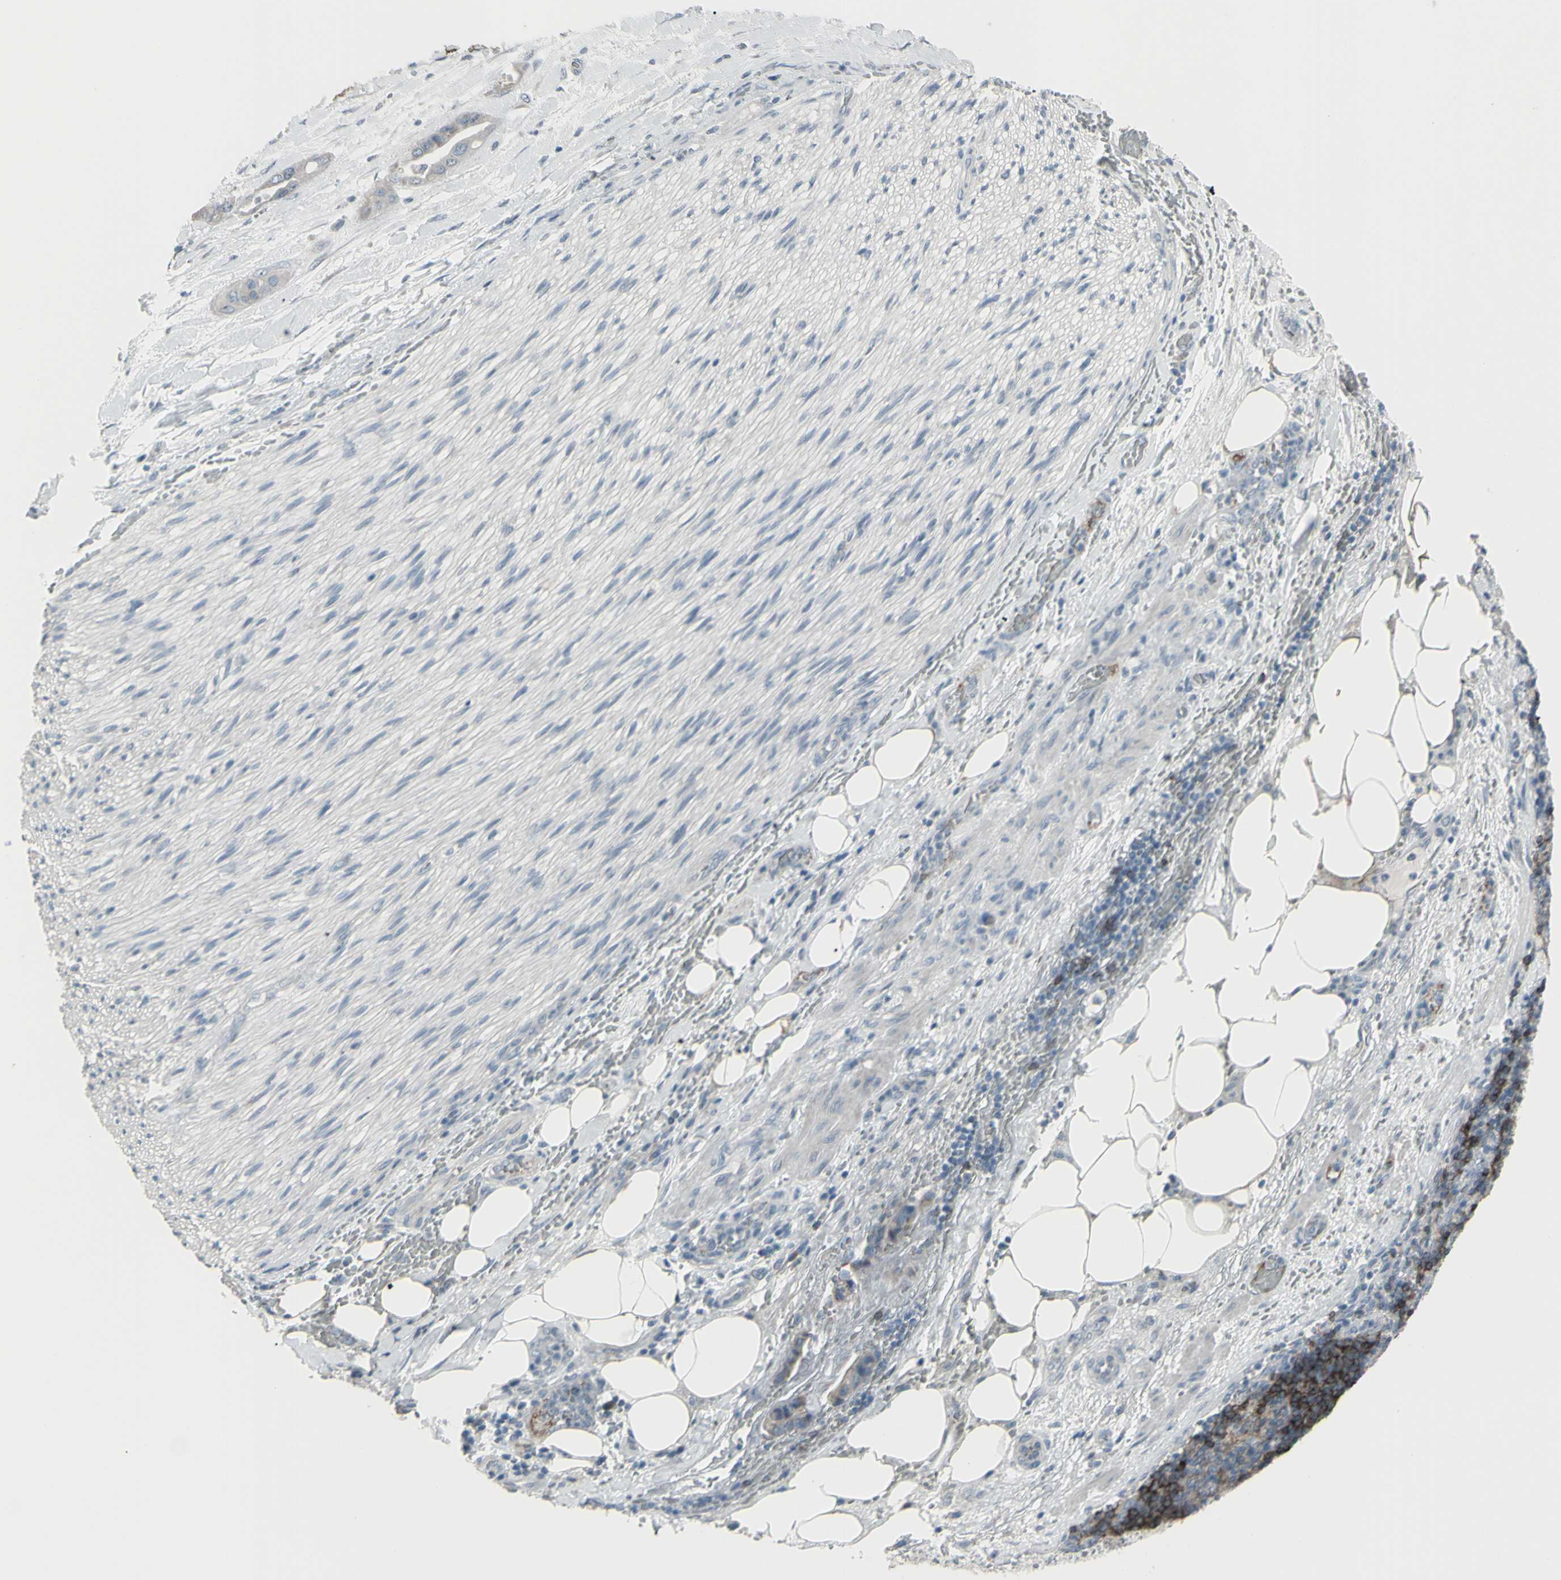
{"staining": {"intensity": "weak", "quantity": "<25%", "location": "cytoplasmic/membranous"}, "tissue": "liver cancer", "cell_type": "Tumor cells", "image_type": "cancer", "snomed": [{"axis": "morphology", "description": "Cholangiocarcinoma"}, {"axis": "topography", "description": "Liver"}], "caption": "A histopathology image of human liver cancer (cholangiocarcinoma) is negative for staining in tumor cells.", "gene": "CD79B", "patient": {"sex": "female", "age": 61}}